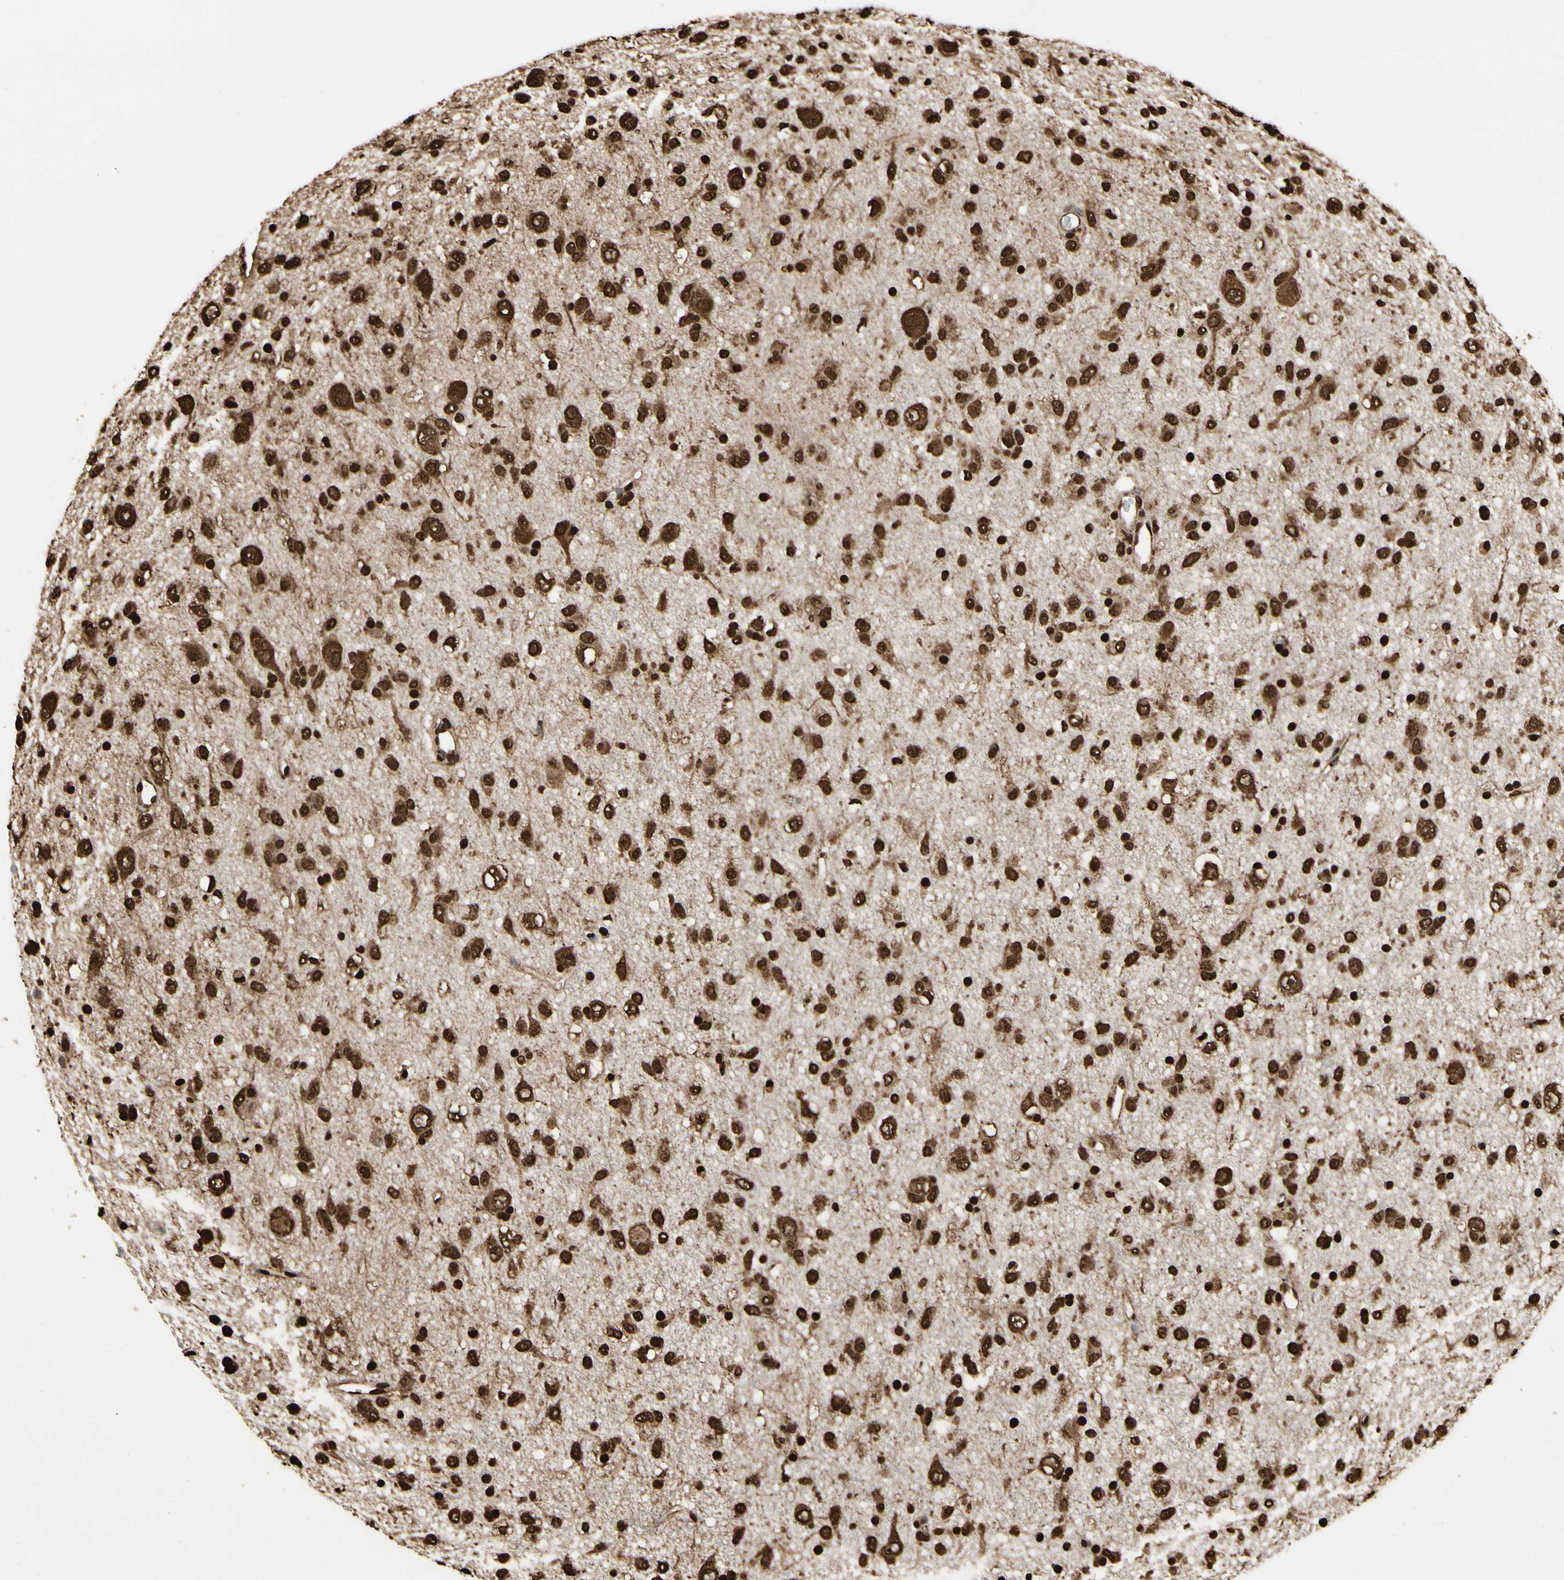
{"staining": {"intensity": "strong", "quantity": ">75%", "location": "cytoplasmic/membranous,nuclear"}, "tissue": "glioma", "cell_type": "Tumor cells", "image_type": "cancer", "snomed": [{"axis": "morphology", "description": "Glioma, malignant, Low grade"}, {"axis": "topography", "description": "Brain"}], "caption": "Strong cytoplasmic/membranous and nuclear positivity for a protein is seen in about >75% of tumor cells of glioma using IHC.", "gene": "HNRNPK", "patient": {"sex": "male", "age": 77}}